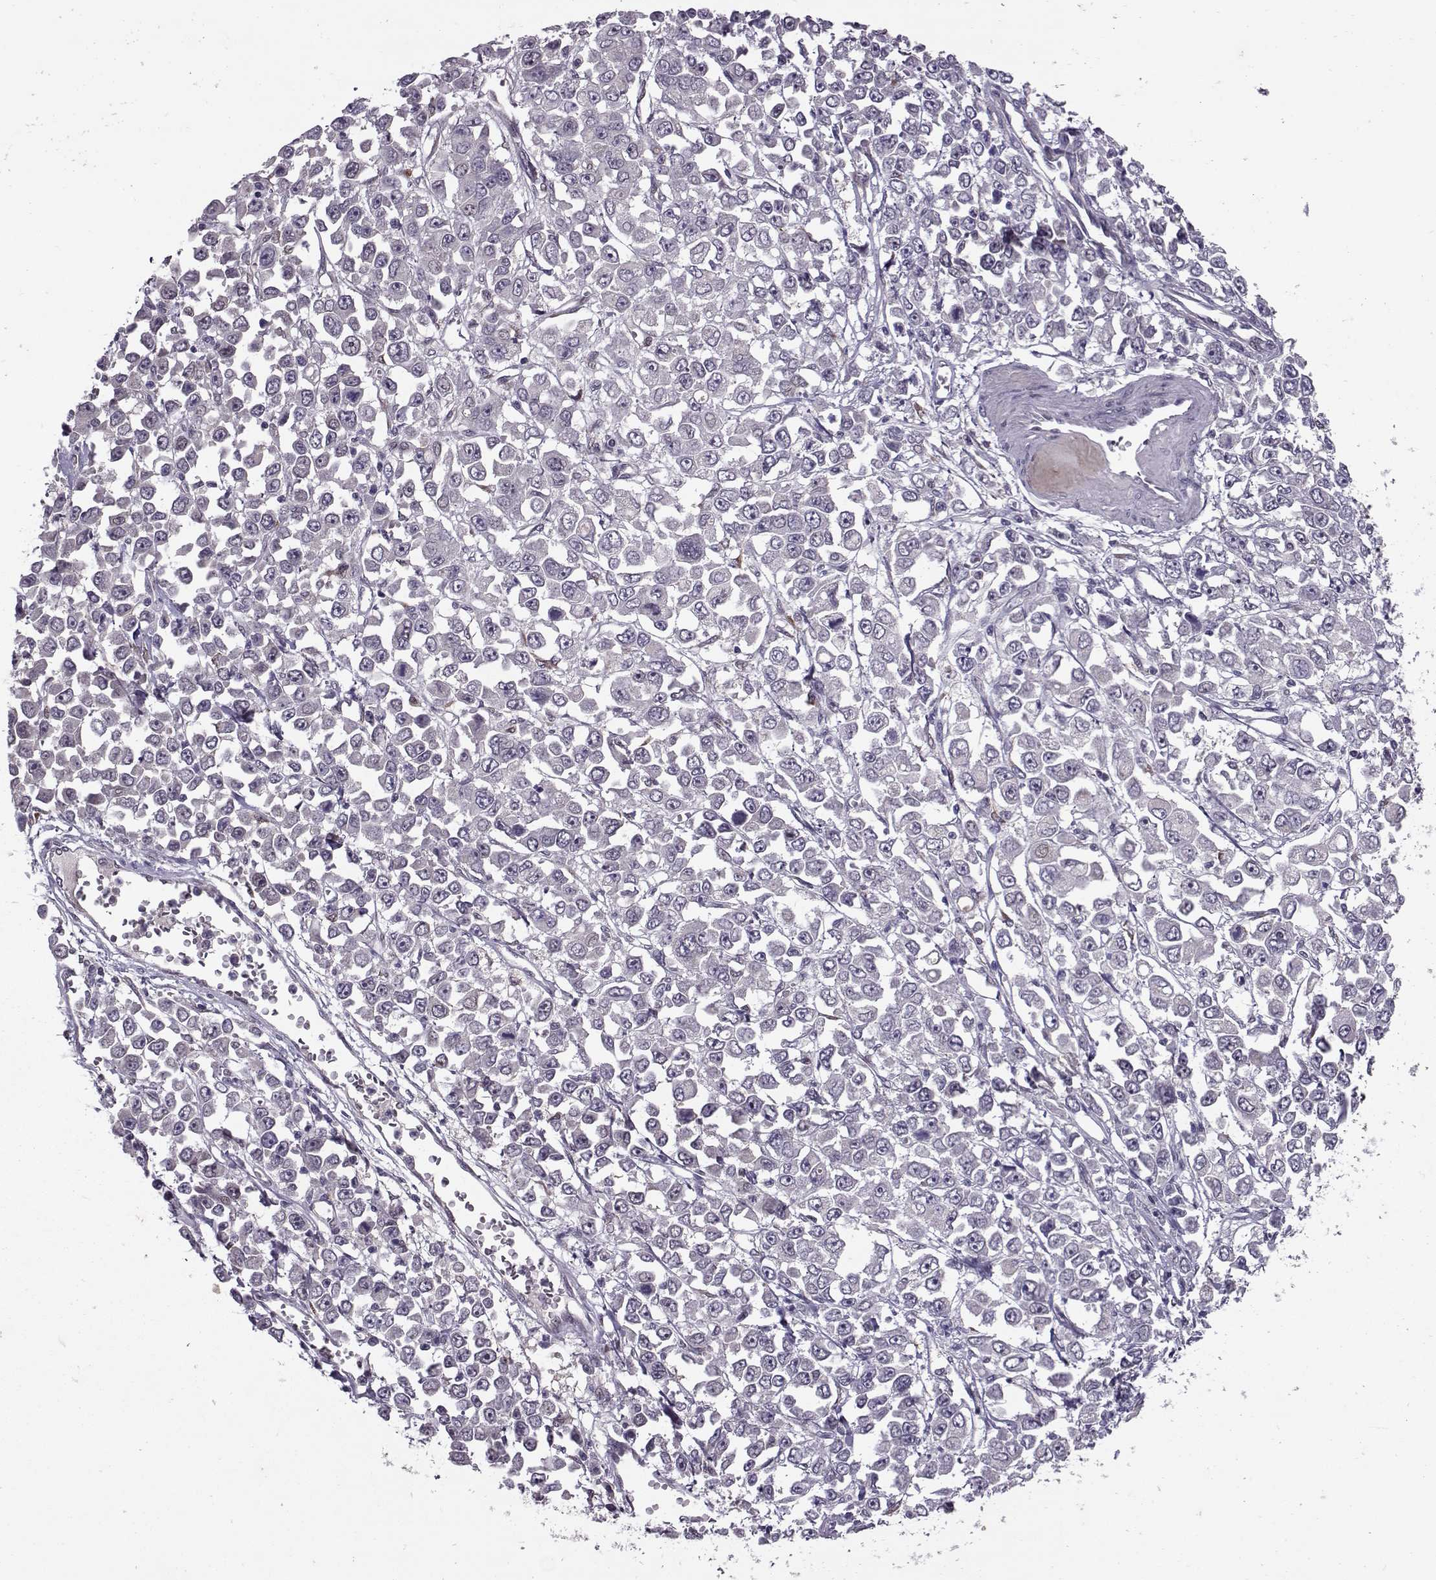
{"staining": {"intensity": "moderate", "quantity": "<25%", "location": "cytoplasmic/membranous"}, "tissue": "stomach cancer", "cell_type": "Tumor cells", "image_type": "cancer", "snomed": [{"axis": "morphology", "description": "Adenocarcinoma, NOS"}, {"axis": "topography", "description": "Stomach, upper"}], "caption": "Human stomach adenocarcinoma stained with a protein marker reveals moderate staining in tumor cells.", "gene": "CDK4", "patient": {"sex": "male", "age": 70}}